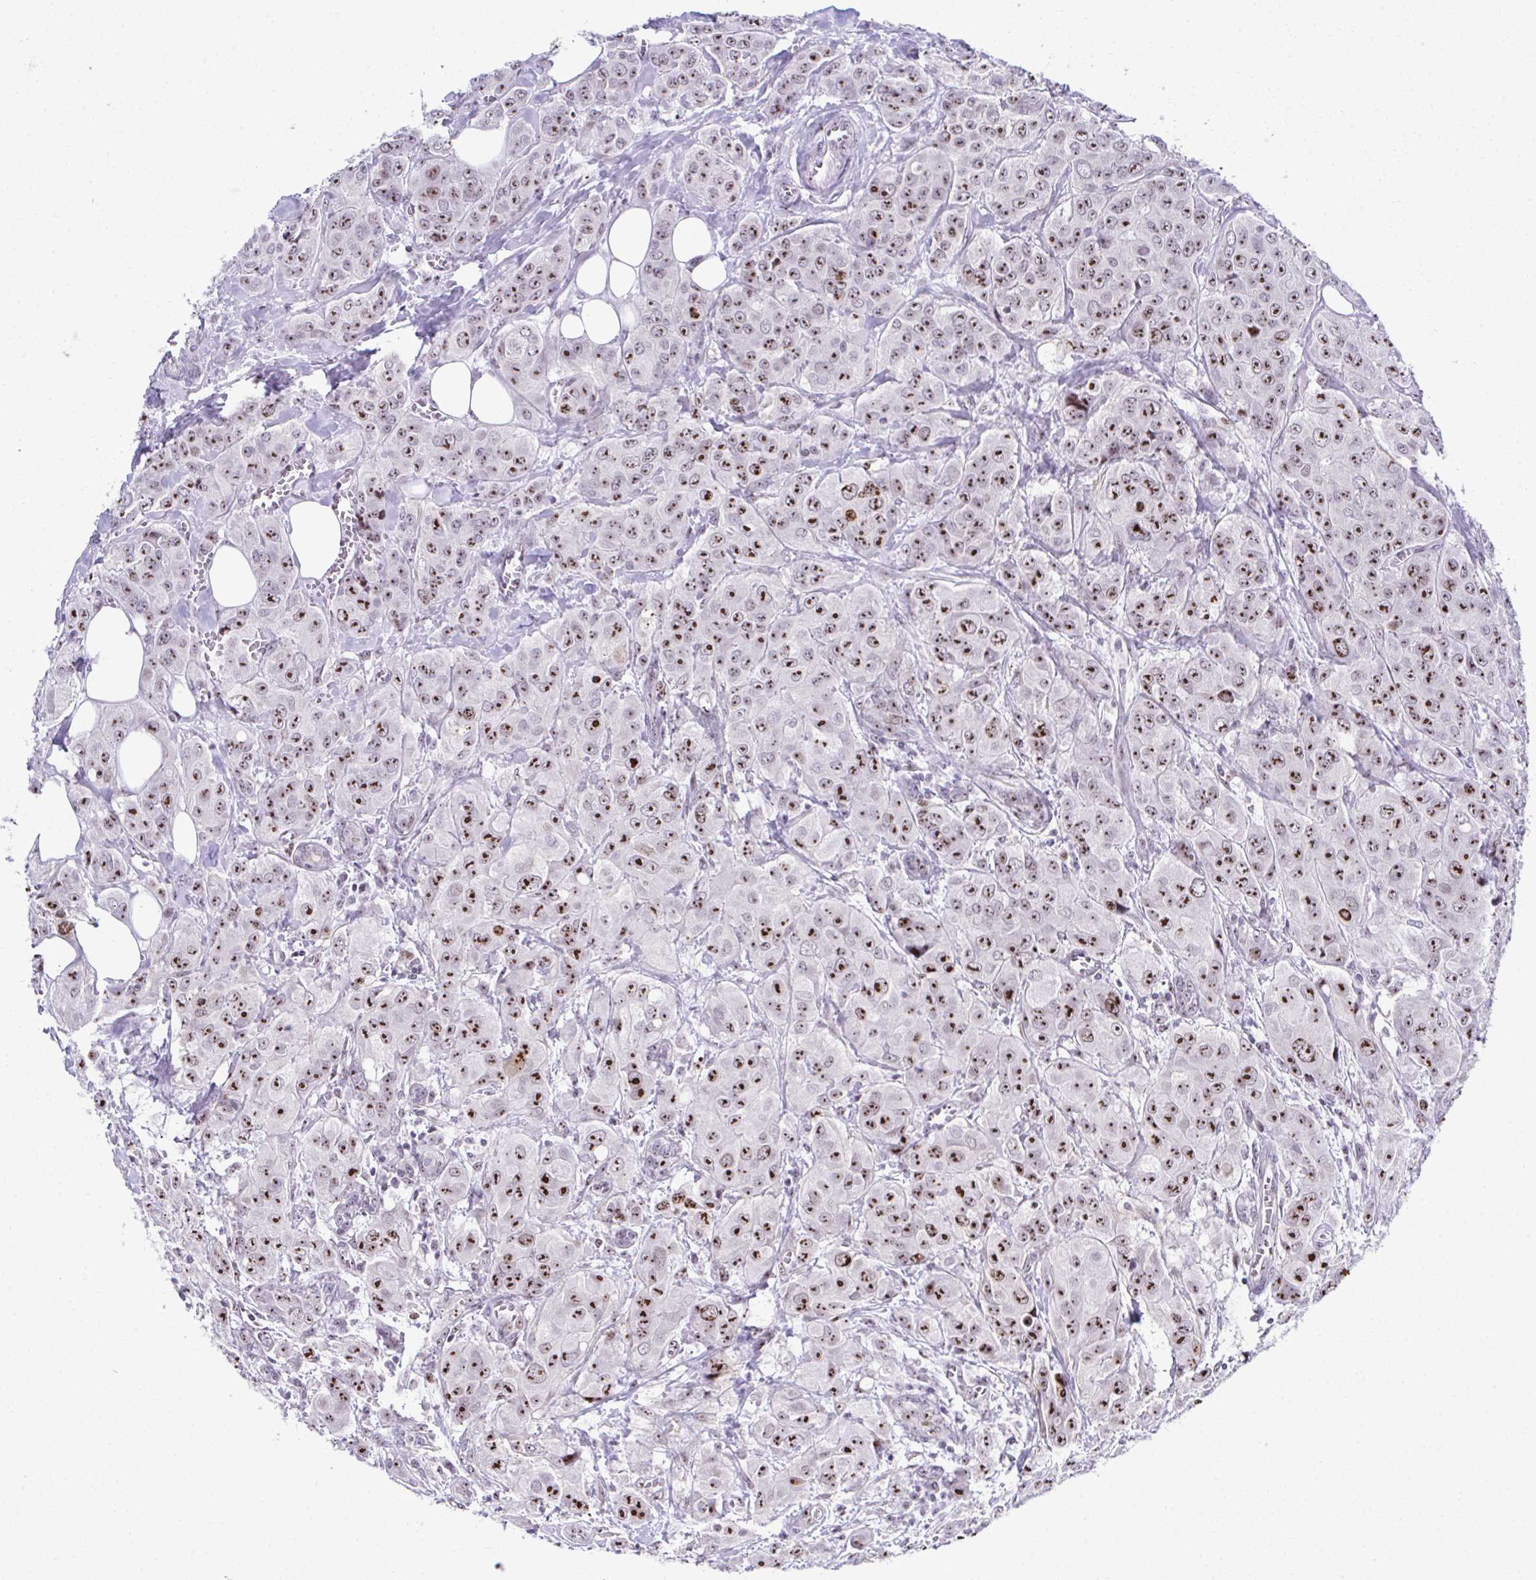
{"staining": {"intensity": "strong", "quantity": ">75%", "location": "nuclear"}, "tissue": "breast cancer", "cell_type": "Tumor cells", "image_type": "cancer", "snomed": [{"axis": "morphology", "description": "Duct carcinoma"}, {"axis": "topography", "description": "Breast"}], "caption": "Brown immunohistochemical staining in breast infiltrating ductal carcinoma exhibits strong nuclear positivity in about >75% of tumor cells. (DAB IHC with brightfield microscopy, high magnification).", "gene": "CEP72", "patient": {"sex": "female", "age": 43}}